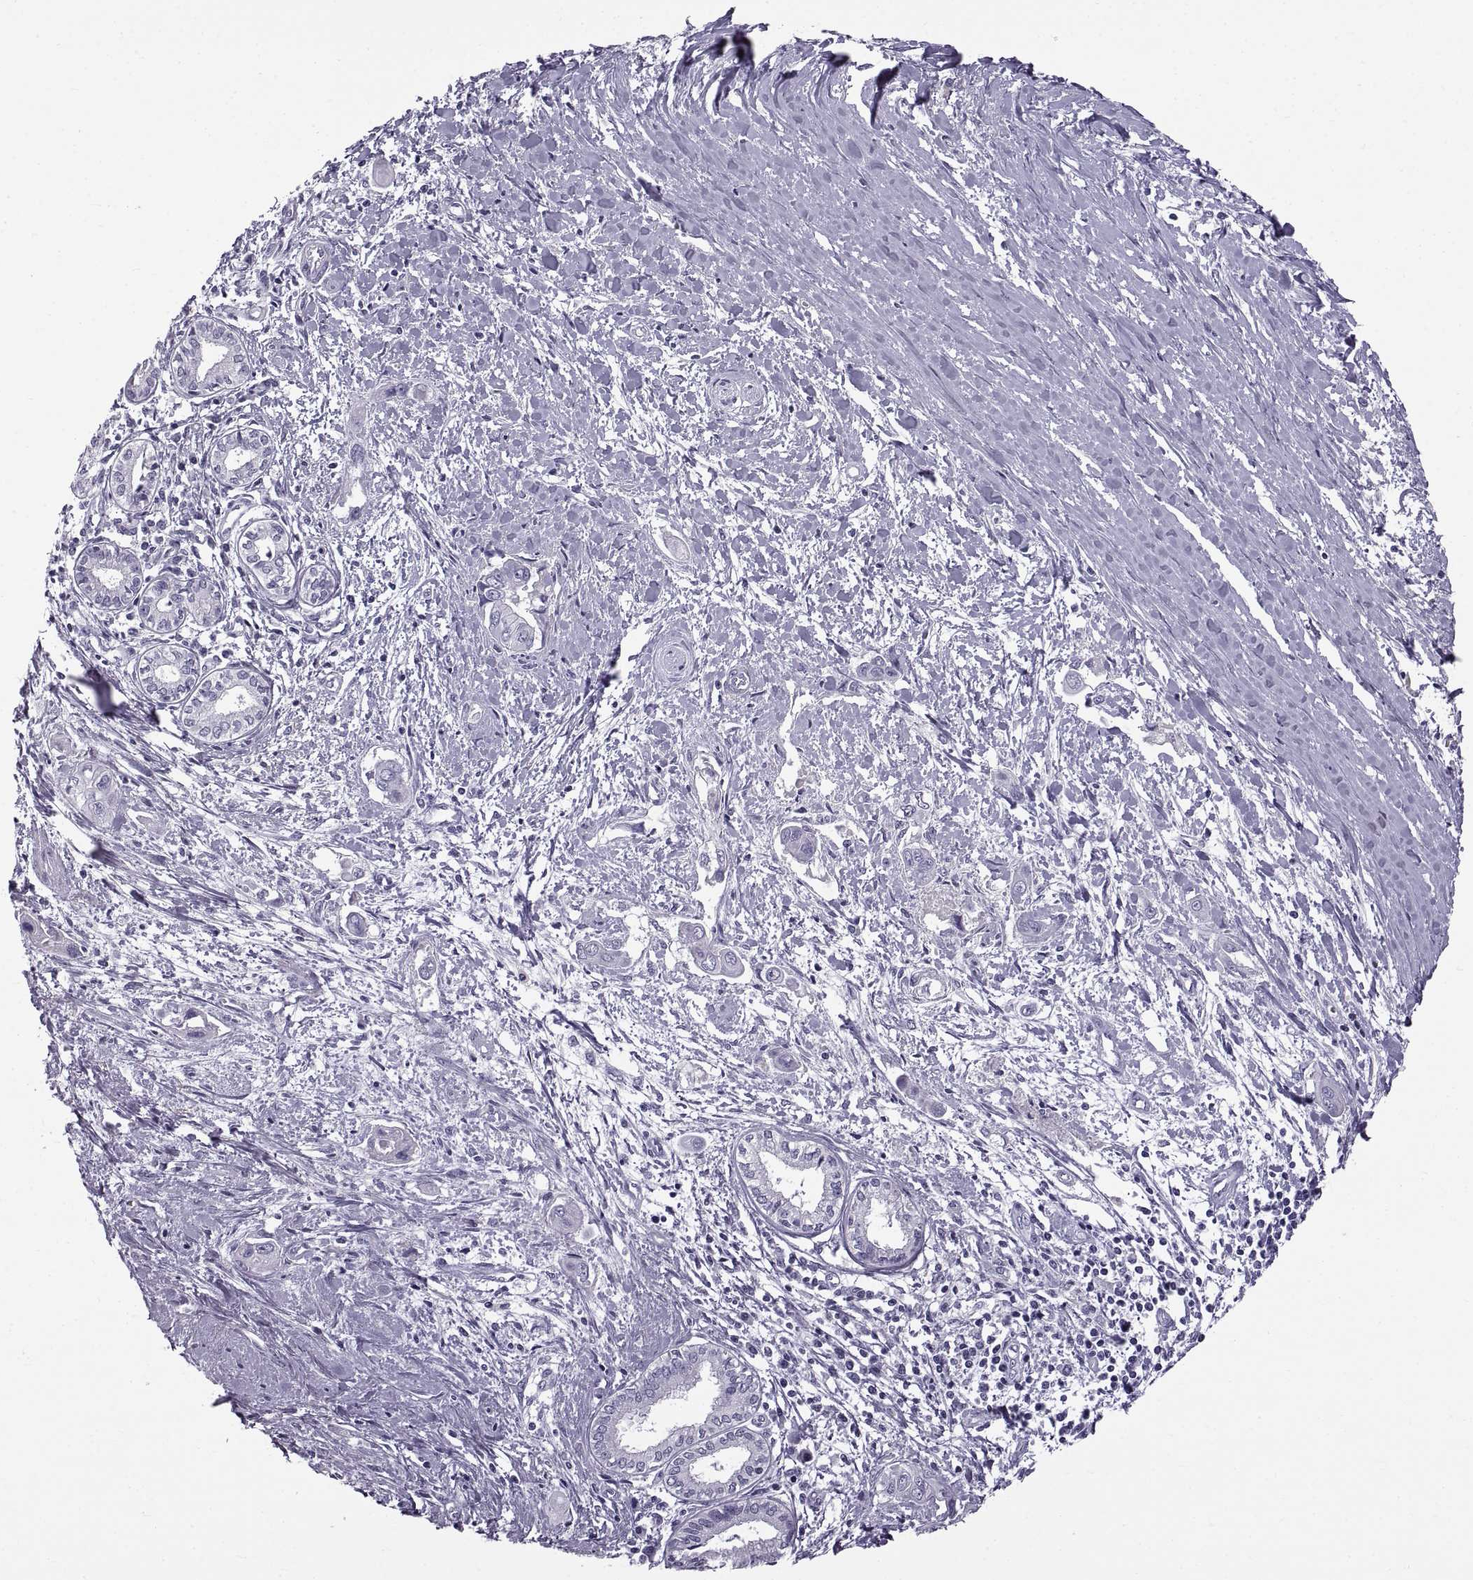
{"staining": {"intensity": "negative", "quantity": "none", "location": "none"}, "tissue": "pancreatic cancer", "cell_type": "Tumor cells", "image_type": "cancer", "snomed": [{"axis": "morphology", "description": "Adenocarcinoma, NOS"}, {"axis": "topography", "description": "Pancreas"}], "caption": "Immunohistochemistry (IHC) histopathology image of pancreatic adenocarcinoma stained for a protein (brown), which displays no positivity in tumor cells.", "gene": "WFDC8", "patient": {"sex": "male", "age": 60}}